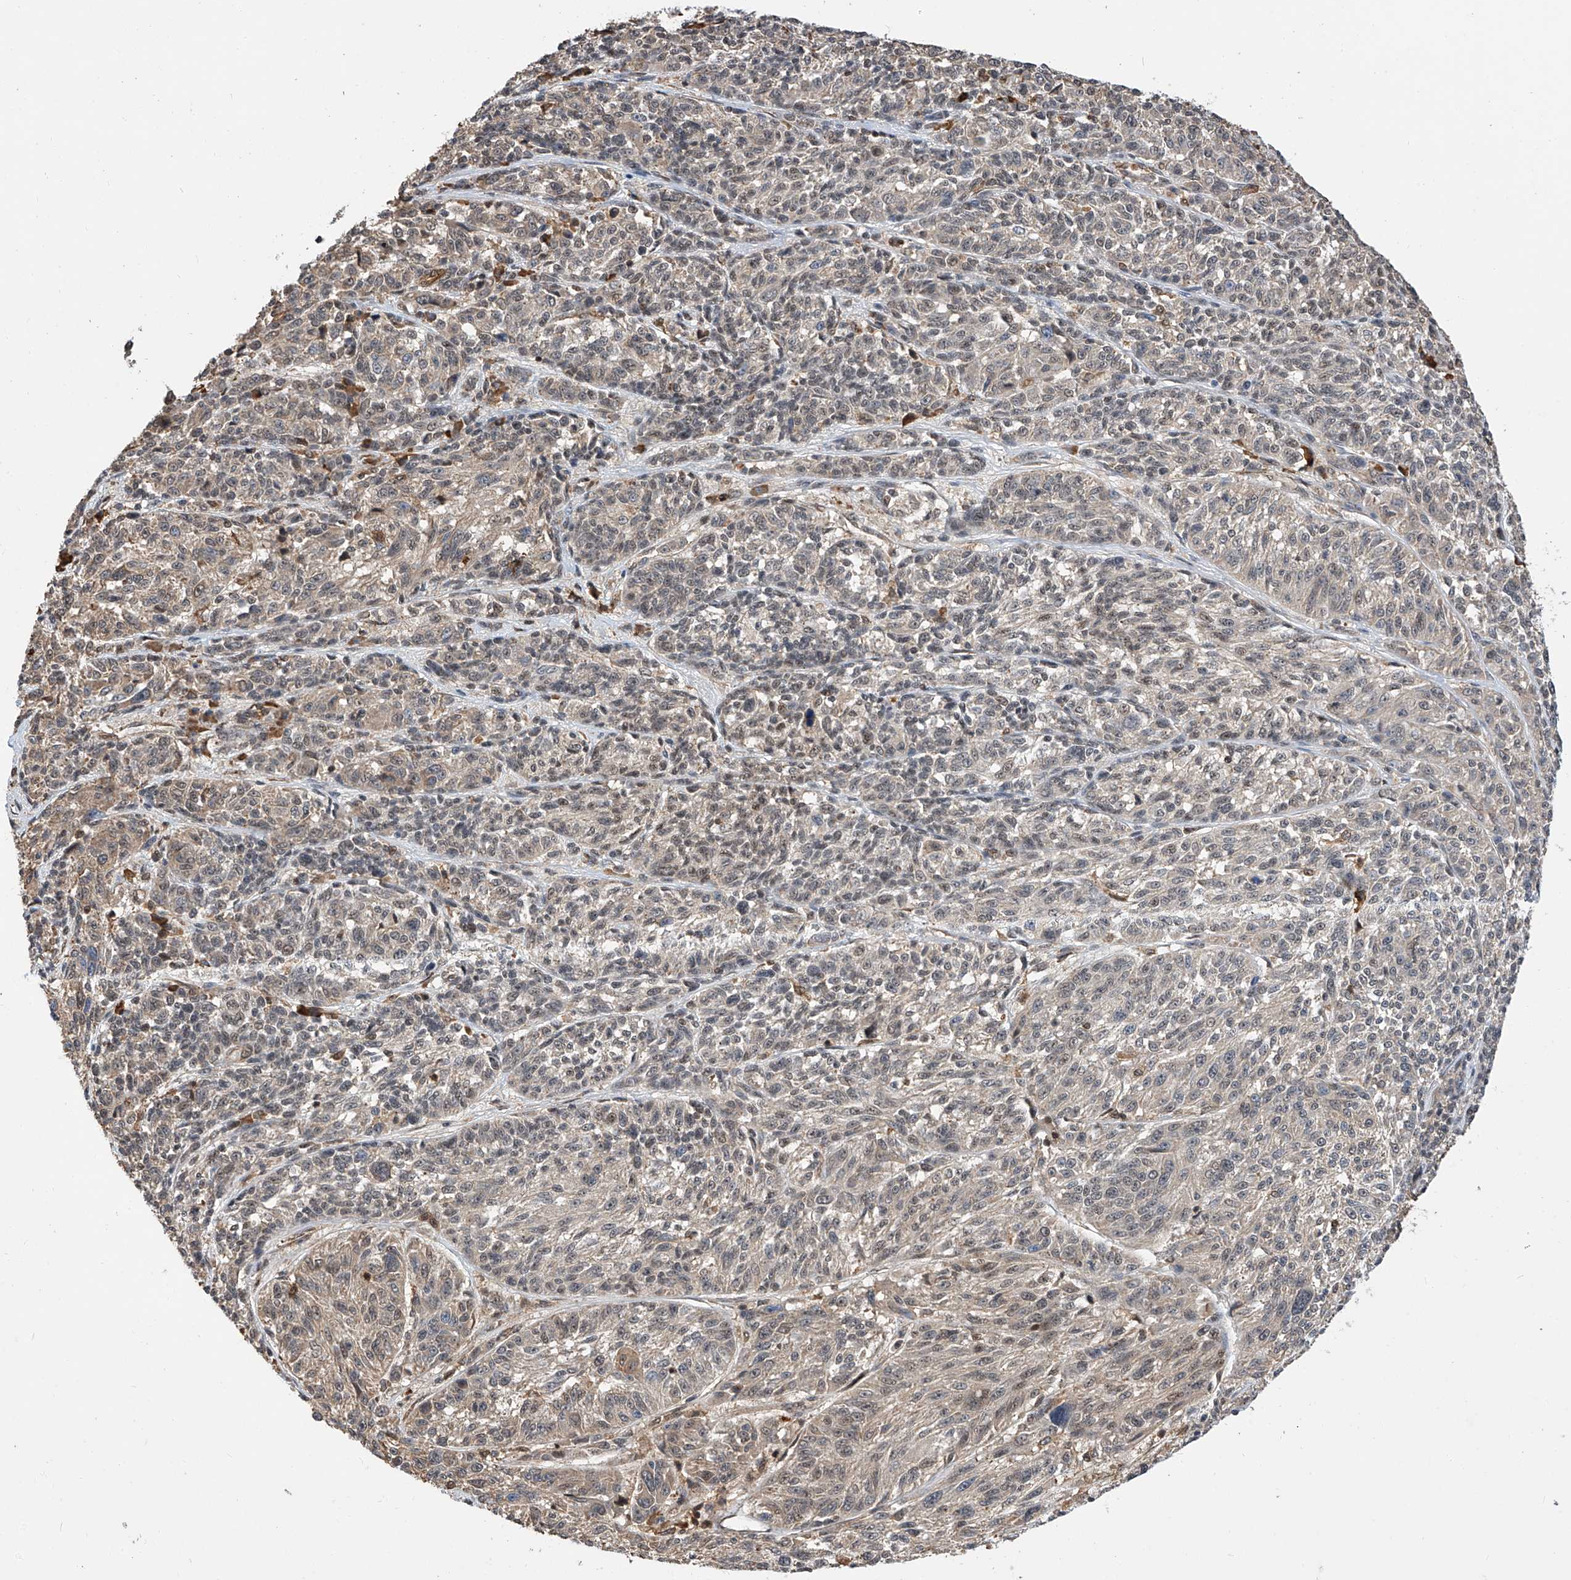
{"staining": {"intensity": "weak", "quantity": "25%-75%", "location": "cytoplasmic/membranous,nuclear"}, "tissue": "melanoma", "cell_type": "Tumor cells", "image_type": "cancer", "snomed": [{"axis": "morphology", "description": "Malignant melanoma, NOS"}, {"axis": "topography", "description": "Skin"}], "caption": "Immunohistochemical staining of malignant melanoma reveals low levels of weak cytoplasmic/membranous and nuclear expression in about 25%-75% of tumor cells.", "gene": "RILPL2", "patient": {"sex": "male", "age": 53}}